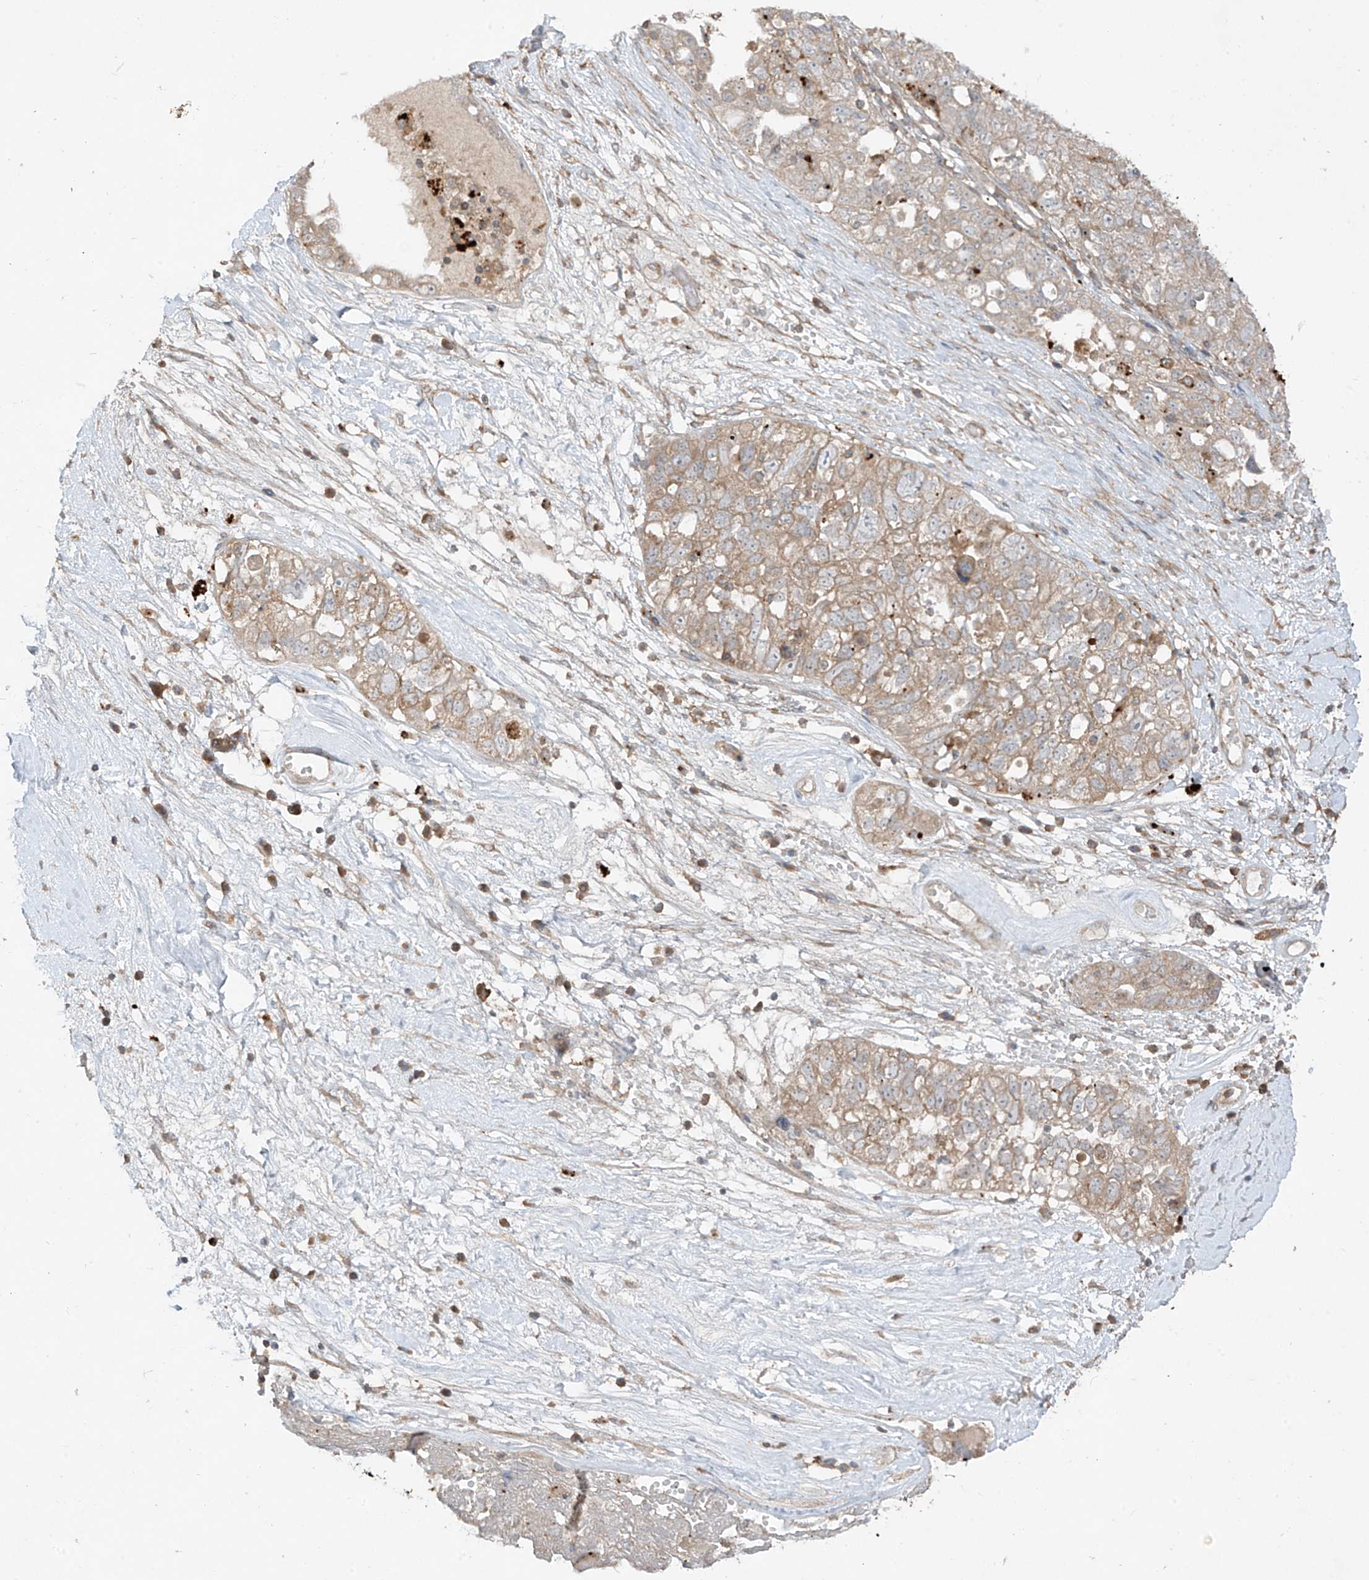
{"staining": {"intensity": "weak", "quantity": ">75%", "location": "cytoplasmic/membranous"}, "tissue": "ovarian cancer", "cell_type": "Tumor cells", "image_type": "cancer", "snomed": [{"axis": "morphology", "description": "Carcinoma, NOS"}, {"axis": "morphology", "description": "Cystadenocarcinoma, serous, NOS"}, {"axis": "topography", "description": "Ovary"}], "caption": "Immunohistochemistry (DAB) staining of ovarian carcinoma reveals weak cytoplasmic/membranous protein expression in approximately >75% of tumor cells.", "gene": "LDAH", "patient": {"sex": "female", "age": 69}}